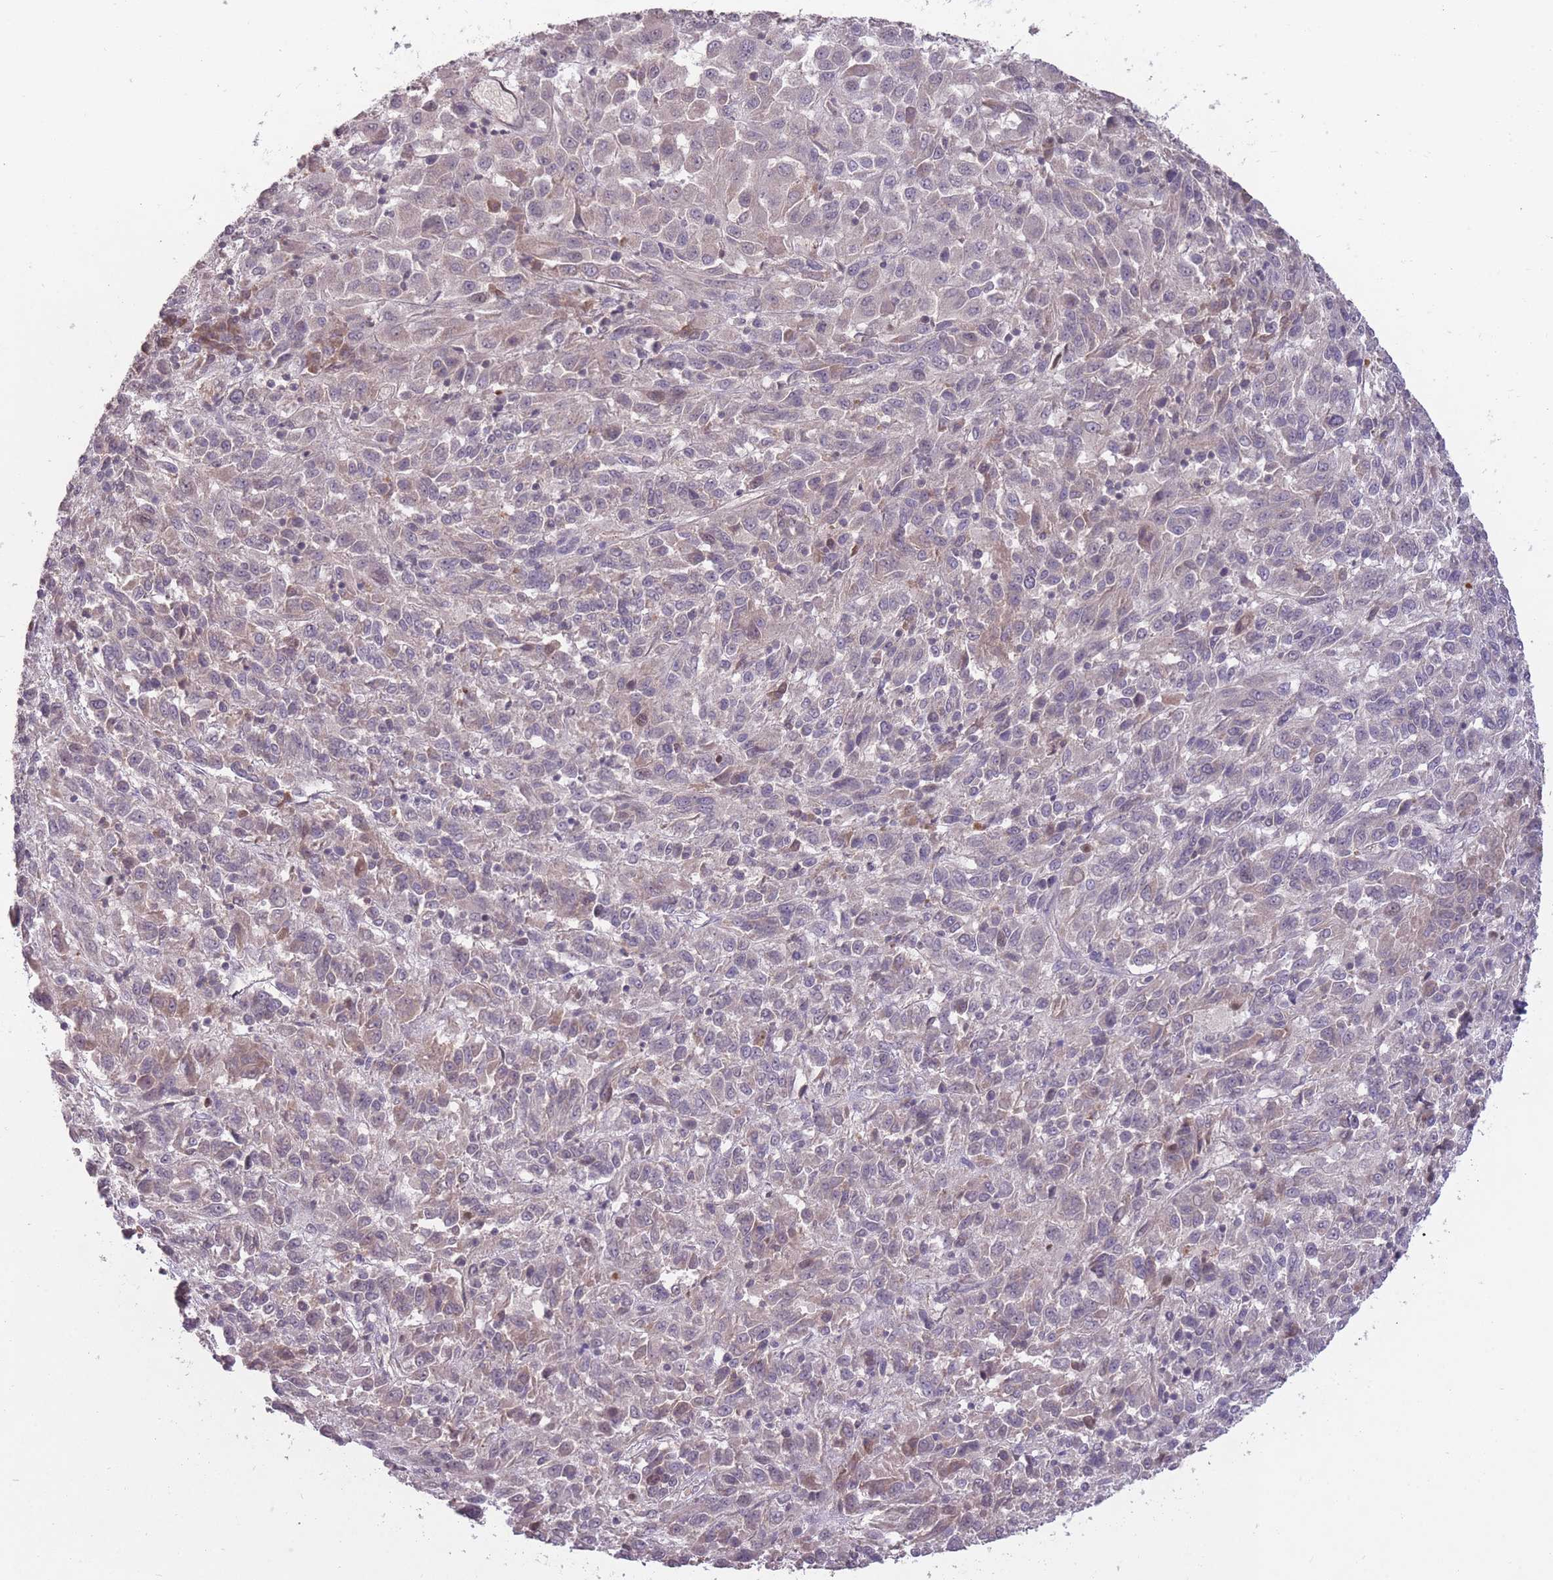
{"staining": {"intensity": "negative", "quantity": "none", "location": "none"}, "tissue": "melanoma", "cell_type": "Tumor cells", "image_type": "cancer", "snomed": [{"axis": "morphology", "description": "Malignant melanoma, Metastatic site"}, {"axis": "topography", "description": "Lung"}], "caption": "There is no significant positivity in tumor cells of melanoma.", "gene": "ADCYAP1R1", "patient": {"sex": "male", "age": 64}}